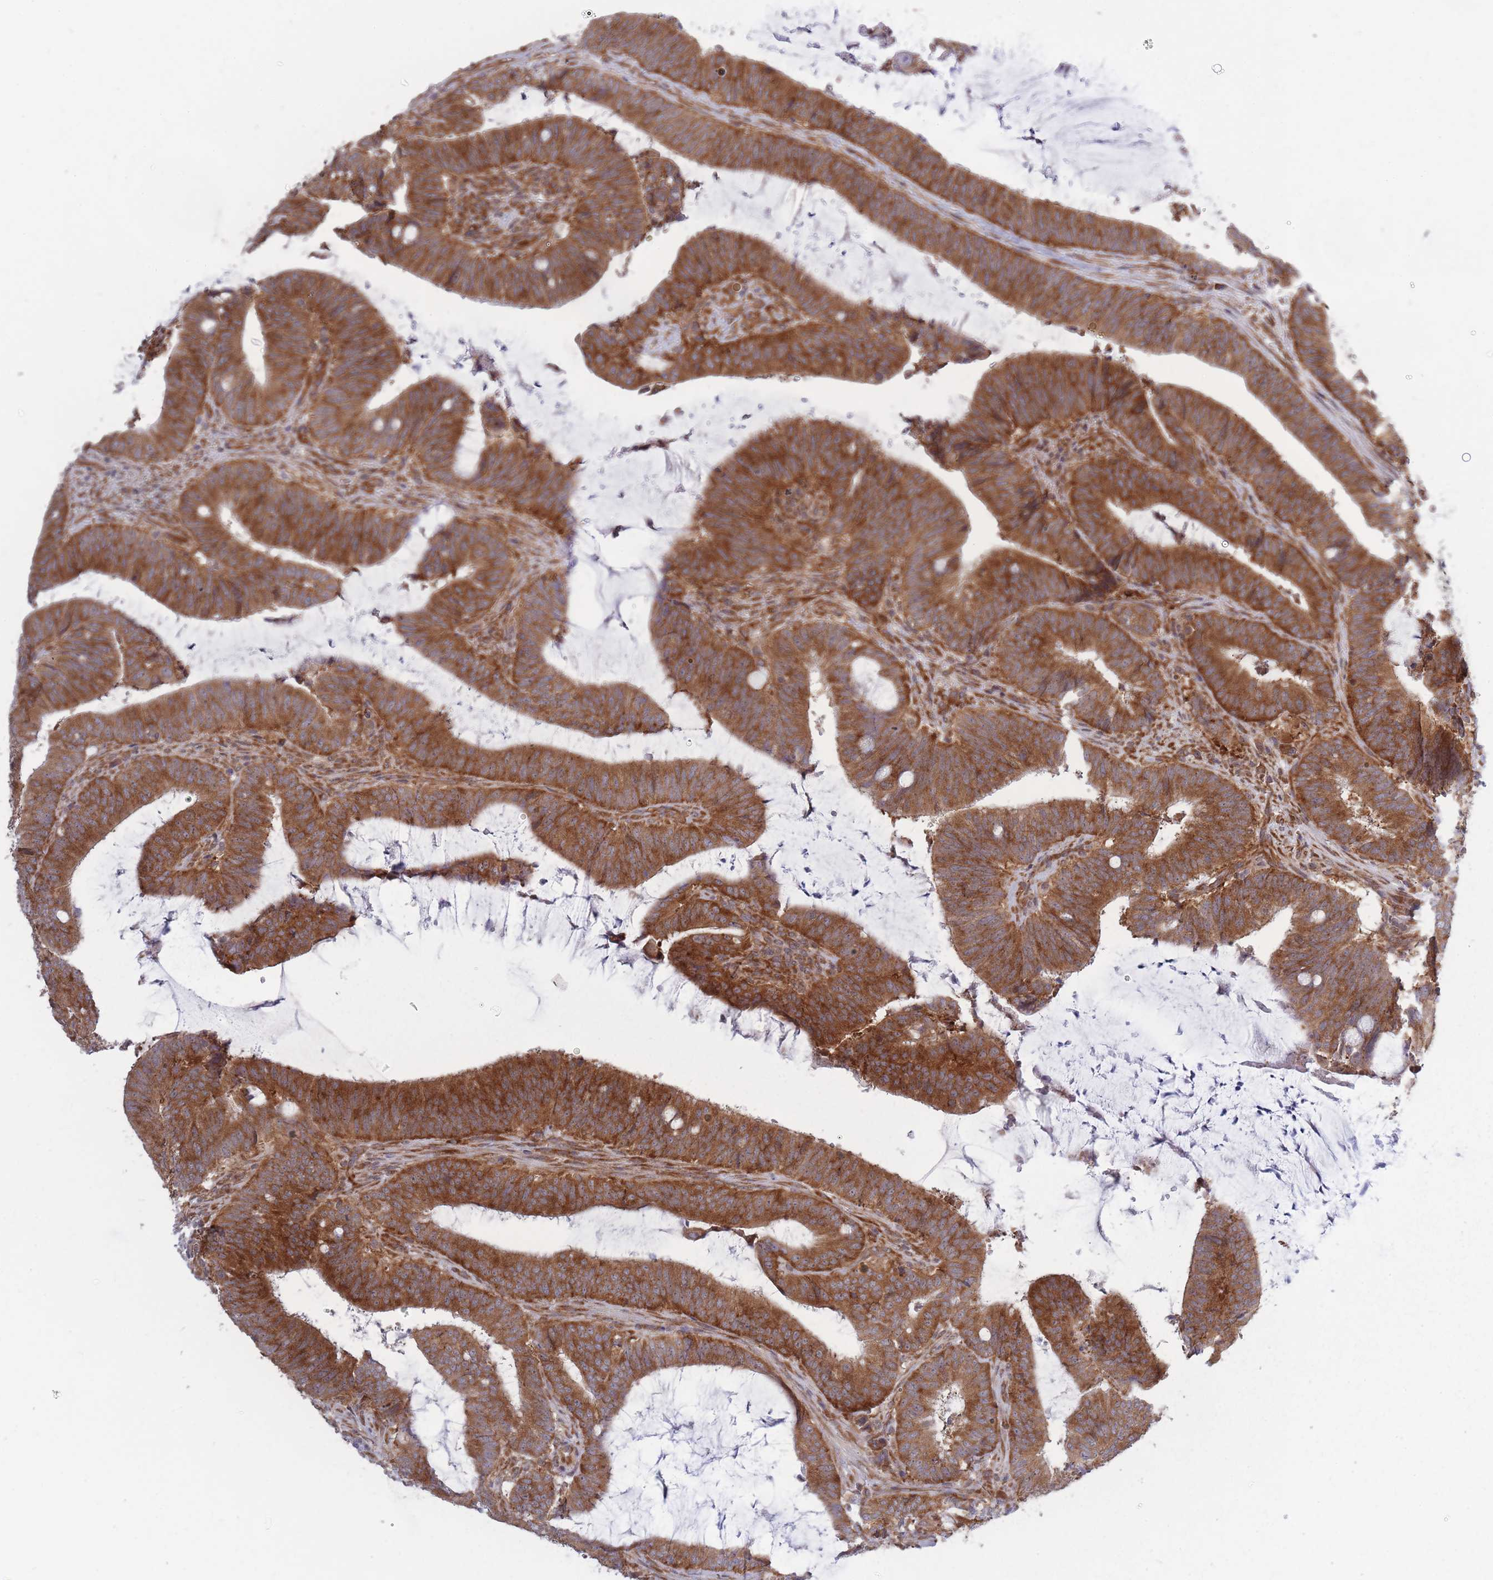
{"staining": {"intensity": "strong", "quantity": ">75%", "location": "cytoplasmic/membranous"}, "tissue": "colorectal cancer", "cell_type": "Tumor cells", "image_type": "cancer", "snomed": [{"axis": "morphology", "description": "Adenocarcinoma, NOS"}, {"axis": "topography", "description": "Colon"}], "caption": "Brown immunohistochemical staining in human colorectal adenocarcinoma shows strong cytoplasmic/membranous positivity in approximately >75% of tumor cells. (DAB (3,3'-diaminobenzidine) = brown stain, brightfield microscopy at high magnification).", "gene": "CCDC124", "patient": {"sex": "female", "age": 43}}